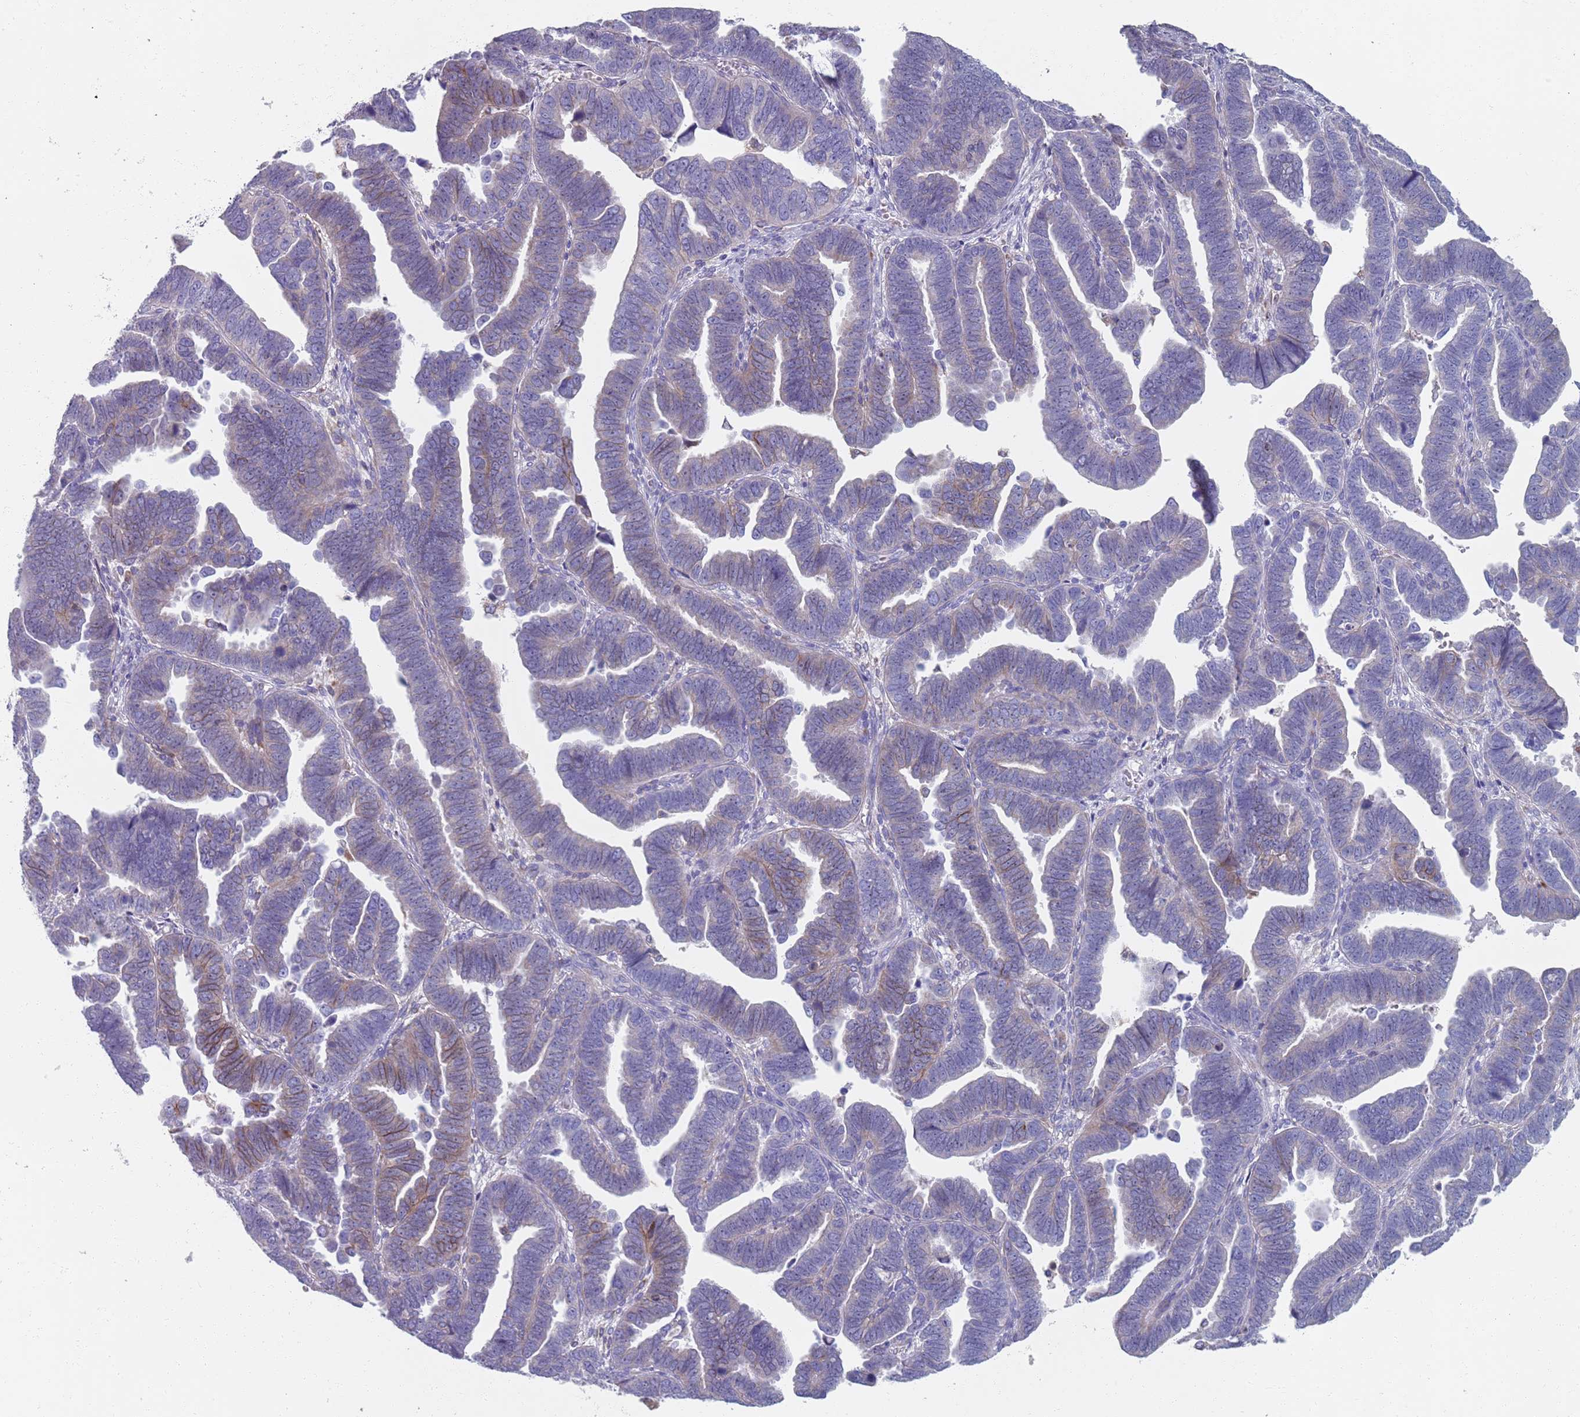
{"staining": {"intensity": "moderate", "quantity": "<25%", "location": "cytoplasmic/membranous"}, "tissue": "endometrial cancer", "cell_type": "Tumor cells", "image_type": "cancer", "snomed": [{"axis": "morphology", "description": "Adenocarcinoma, NOS"}, {"axis": "topography", "description": "Endometrium"}], "caption": "A micrograph showing moderate cytoplasmic/membranous positivity in about <25% of tumor cells in adenocarcinoma (endometrial), as visualized by brown immunohistochemical staining.", "gene": "PLOD1", "patient": {"sex": "female", "age": 75}}